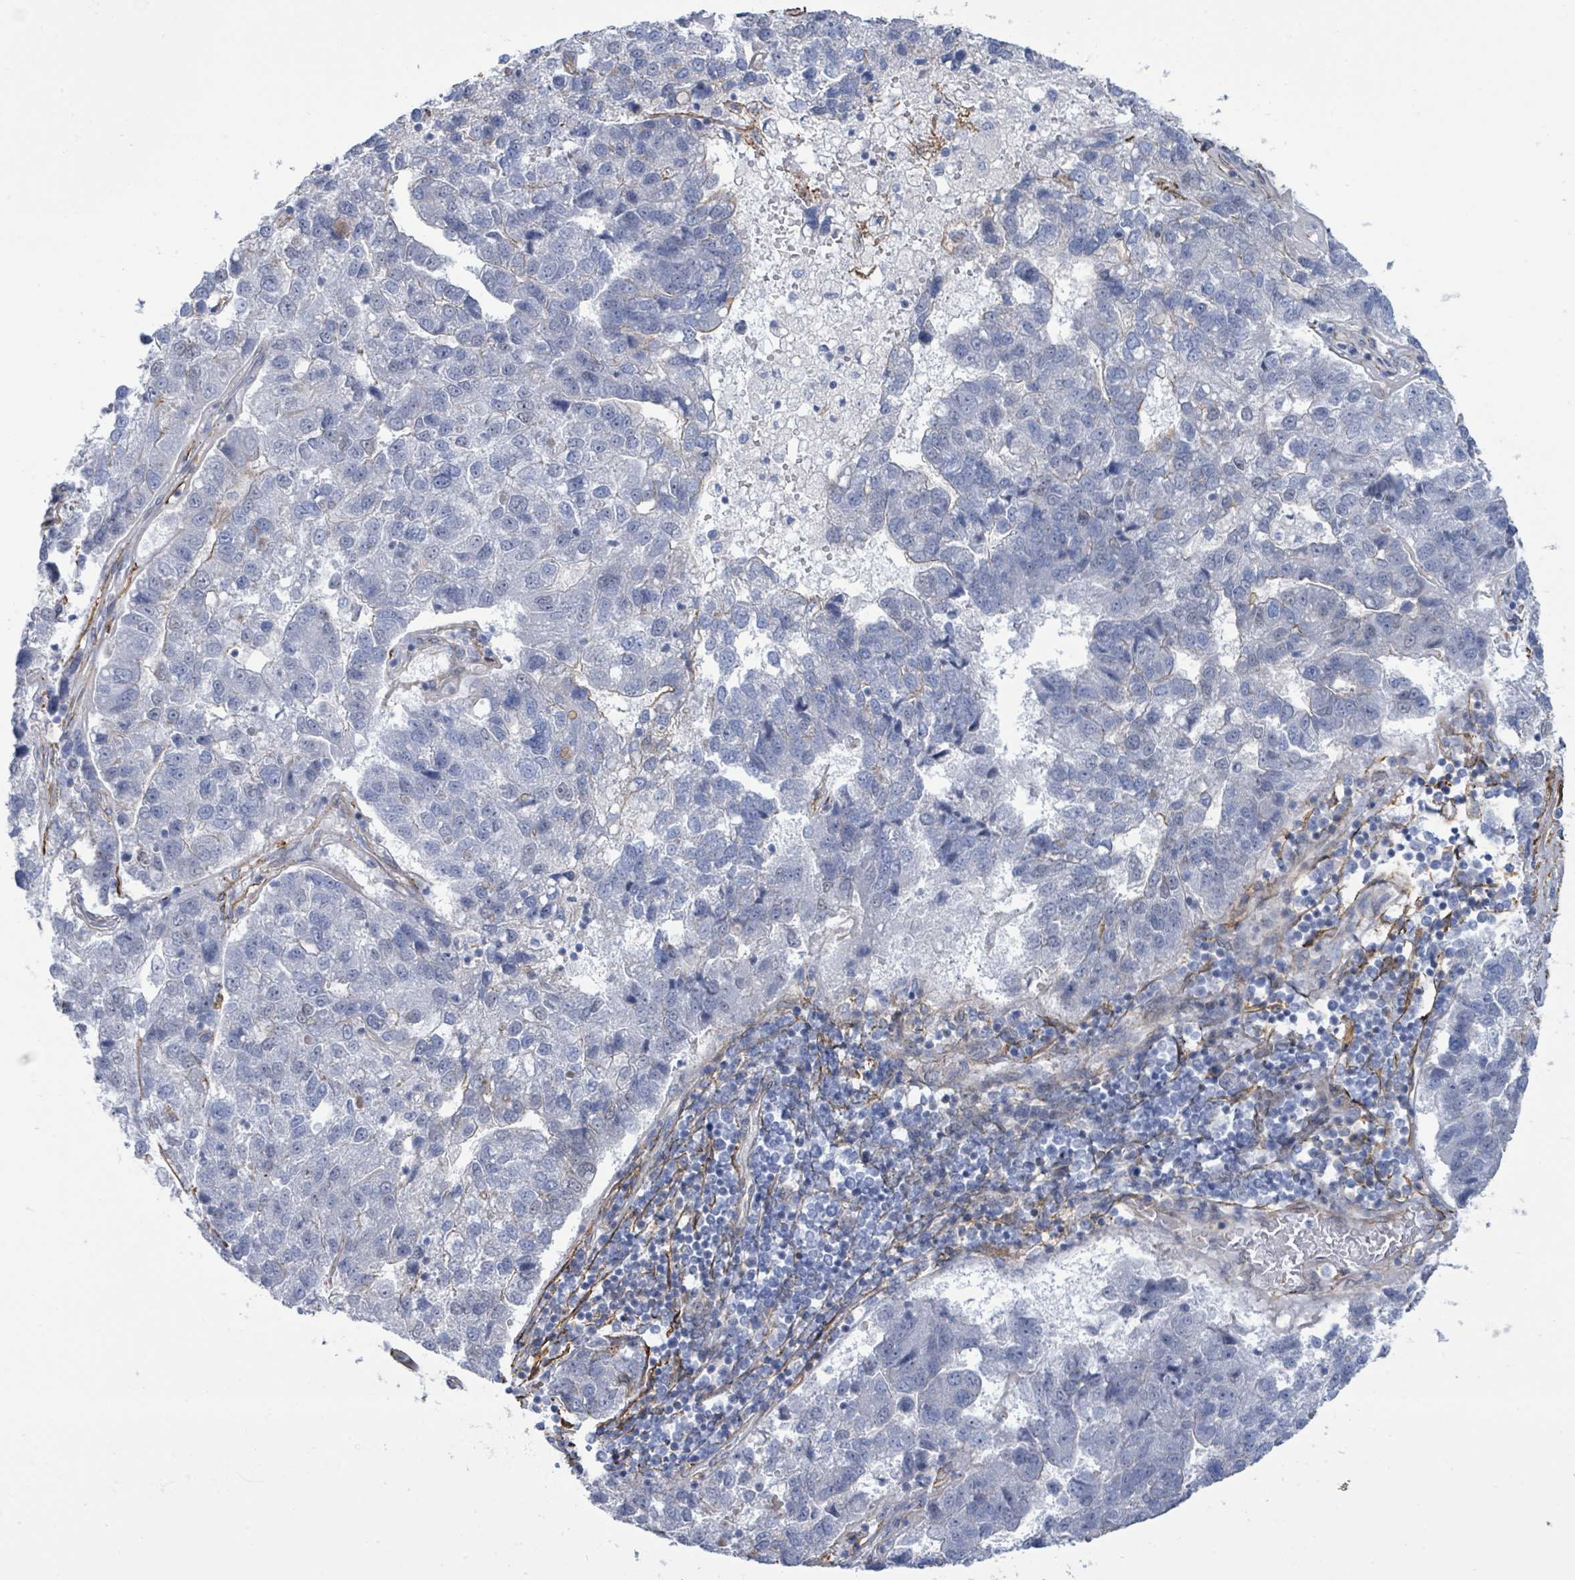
{"staining": {"intensity": "negative", "quantity": "none", "location": "none"}, "tissue": "pancreatic cancer", "cell_type": "Tumor cells", "image_type": "cancer", "snomed": [{"axis": "morphology", "description": "Adenocarcinoma, NOS"}, {"axis": "topography", "description": "Pancreas"}], "caption": "Pancreatic cancer stained for a protein using immunohistochemistry (IHC) displays no positivity tumor cells.", "gene": "DMRTC1B", "patient": {"sex": "female", "age": 61}}